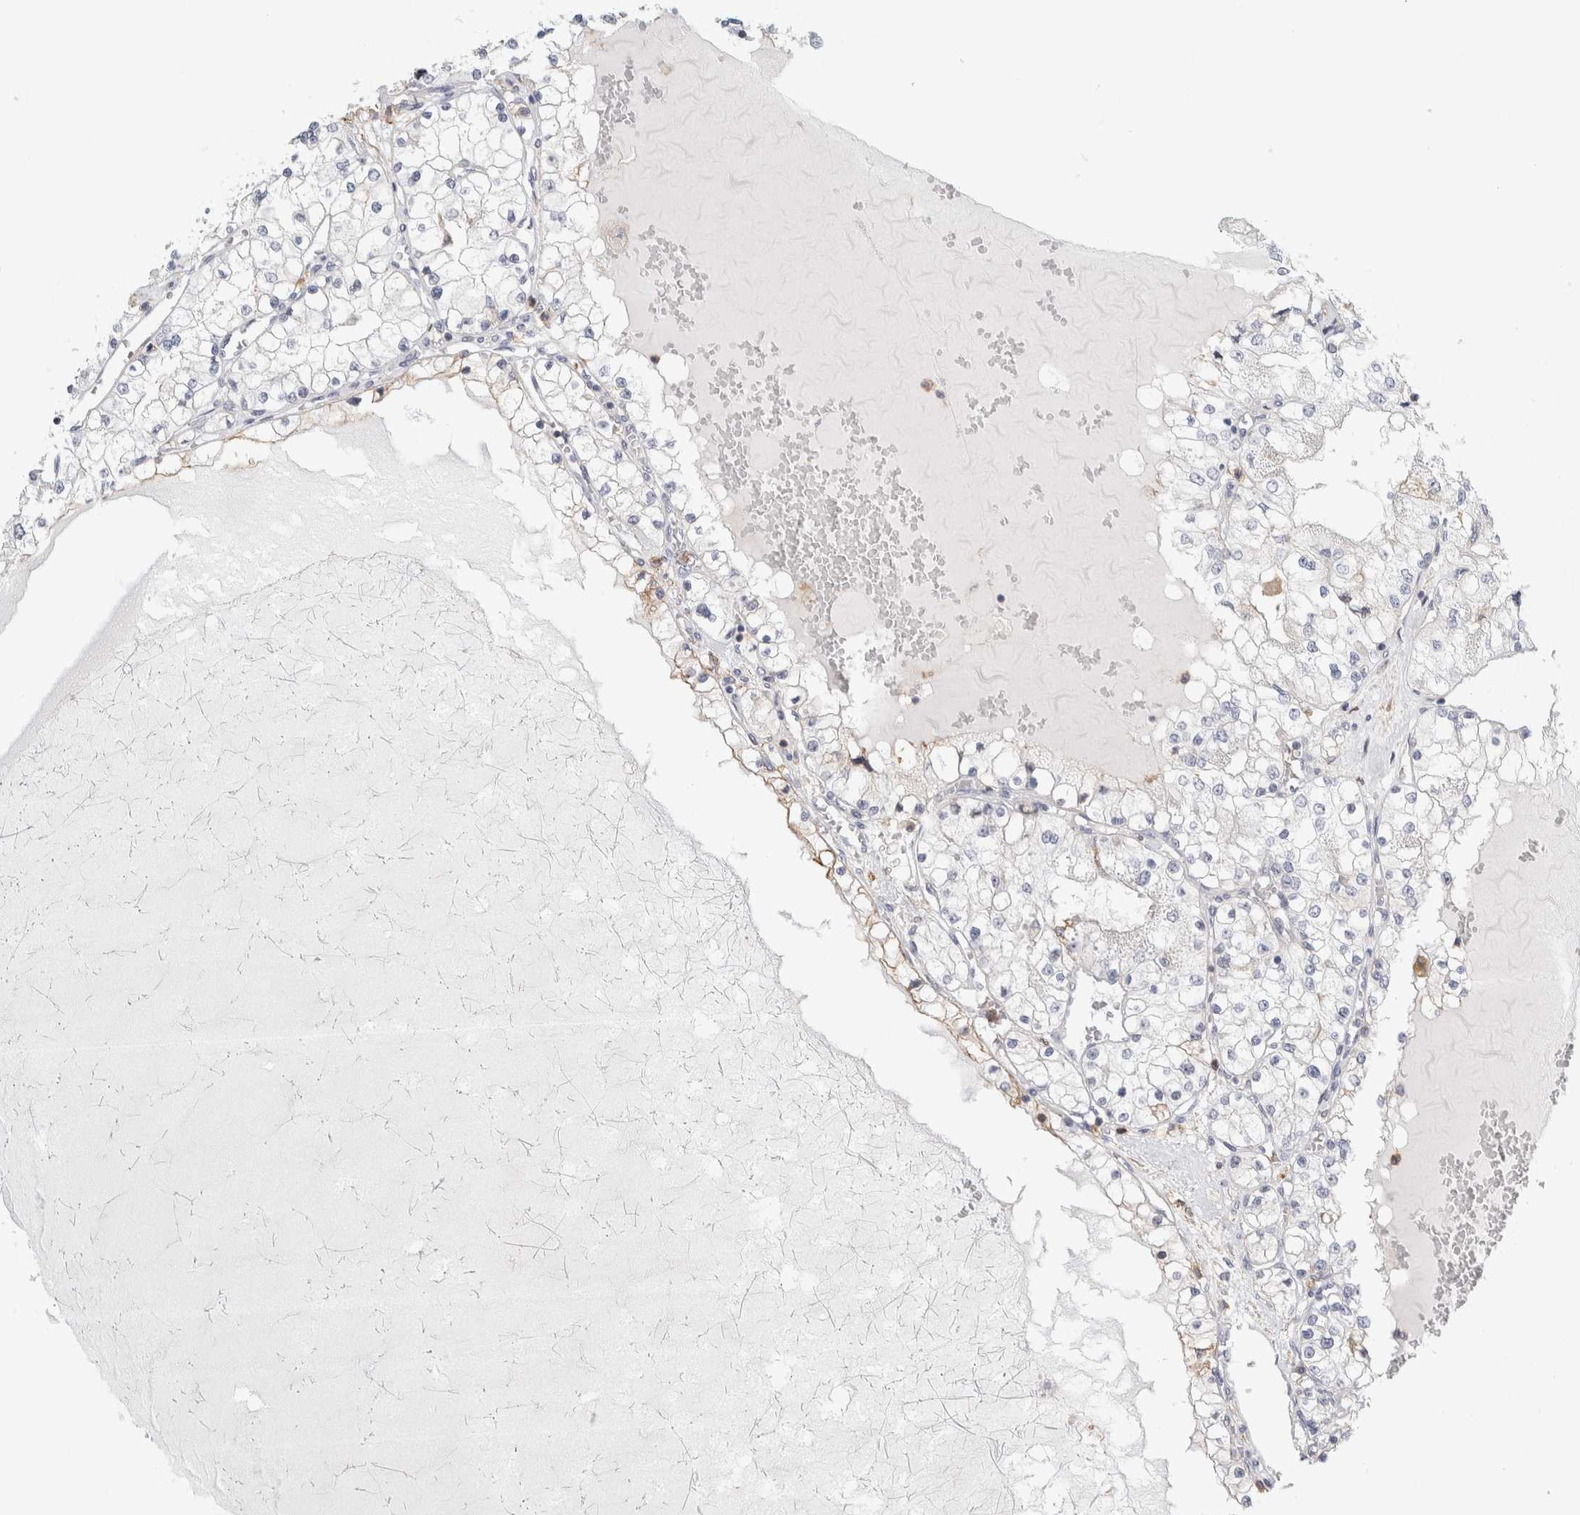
{"staining": {"intensity": "weak", "quantity": "<25%", "location": "cytoplasmic/membranous"}, "tissue": "renal cancer", "cell_type": "Tumor cells", "image_type": "cancer", "snomed": [{"axis": "morphology", "description": "Adenocarcinoma, NOS"}, {"axis": "topography", "description": "Kidney"}], "caption": "The photomicrograph exhibits no staining of tumor cells in renal adenocarcinoma. Nuclei are stained in blue.", "gene": "P2RY2", "patient": {"sex": "male", "age": 68}}